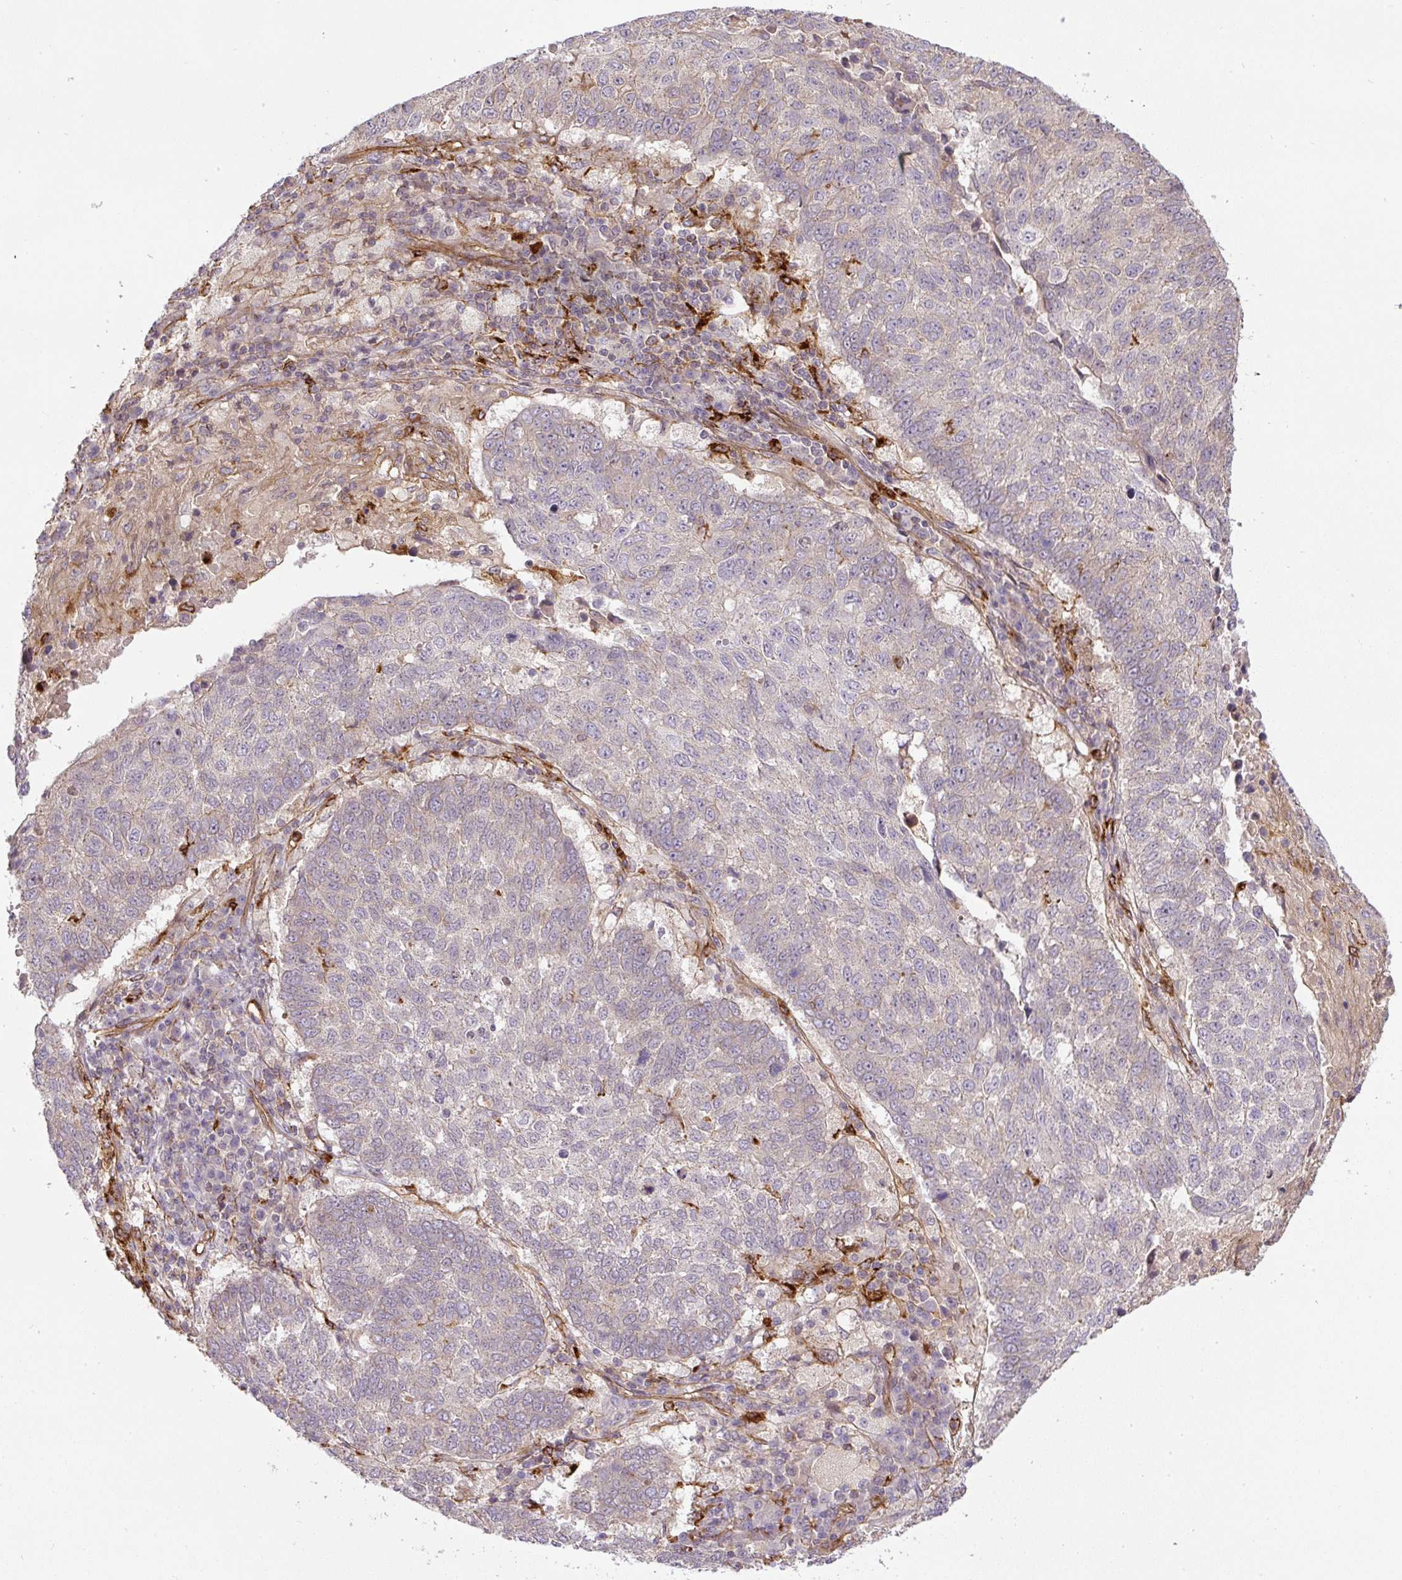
{"staining": {"intensity": "negative", "quantity": "none", "location": "none"}, "tissue": "lung cancer", "cell_type": "Tumor cells", "image_type": "cancer", "snomed": [{"axis": "morphology", "description": "Squamous cell carcinoma, NOS"}, {"axis": "topography", "description": "Lung"}], "caption": "Immunohistochemistry photomicrograph of neoplastic tissue: human lung cancer (squamous cell carcinoma) stained with DAB (3,3'-diaminobenzidine) shows no significant protein positivity in tumor cells.", "gene": "B3GALT5", "patient": {"sex": "male", "age": 73}}